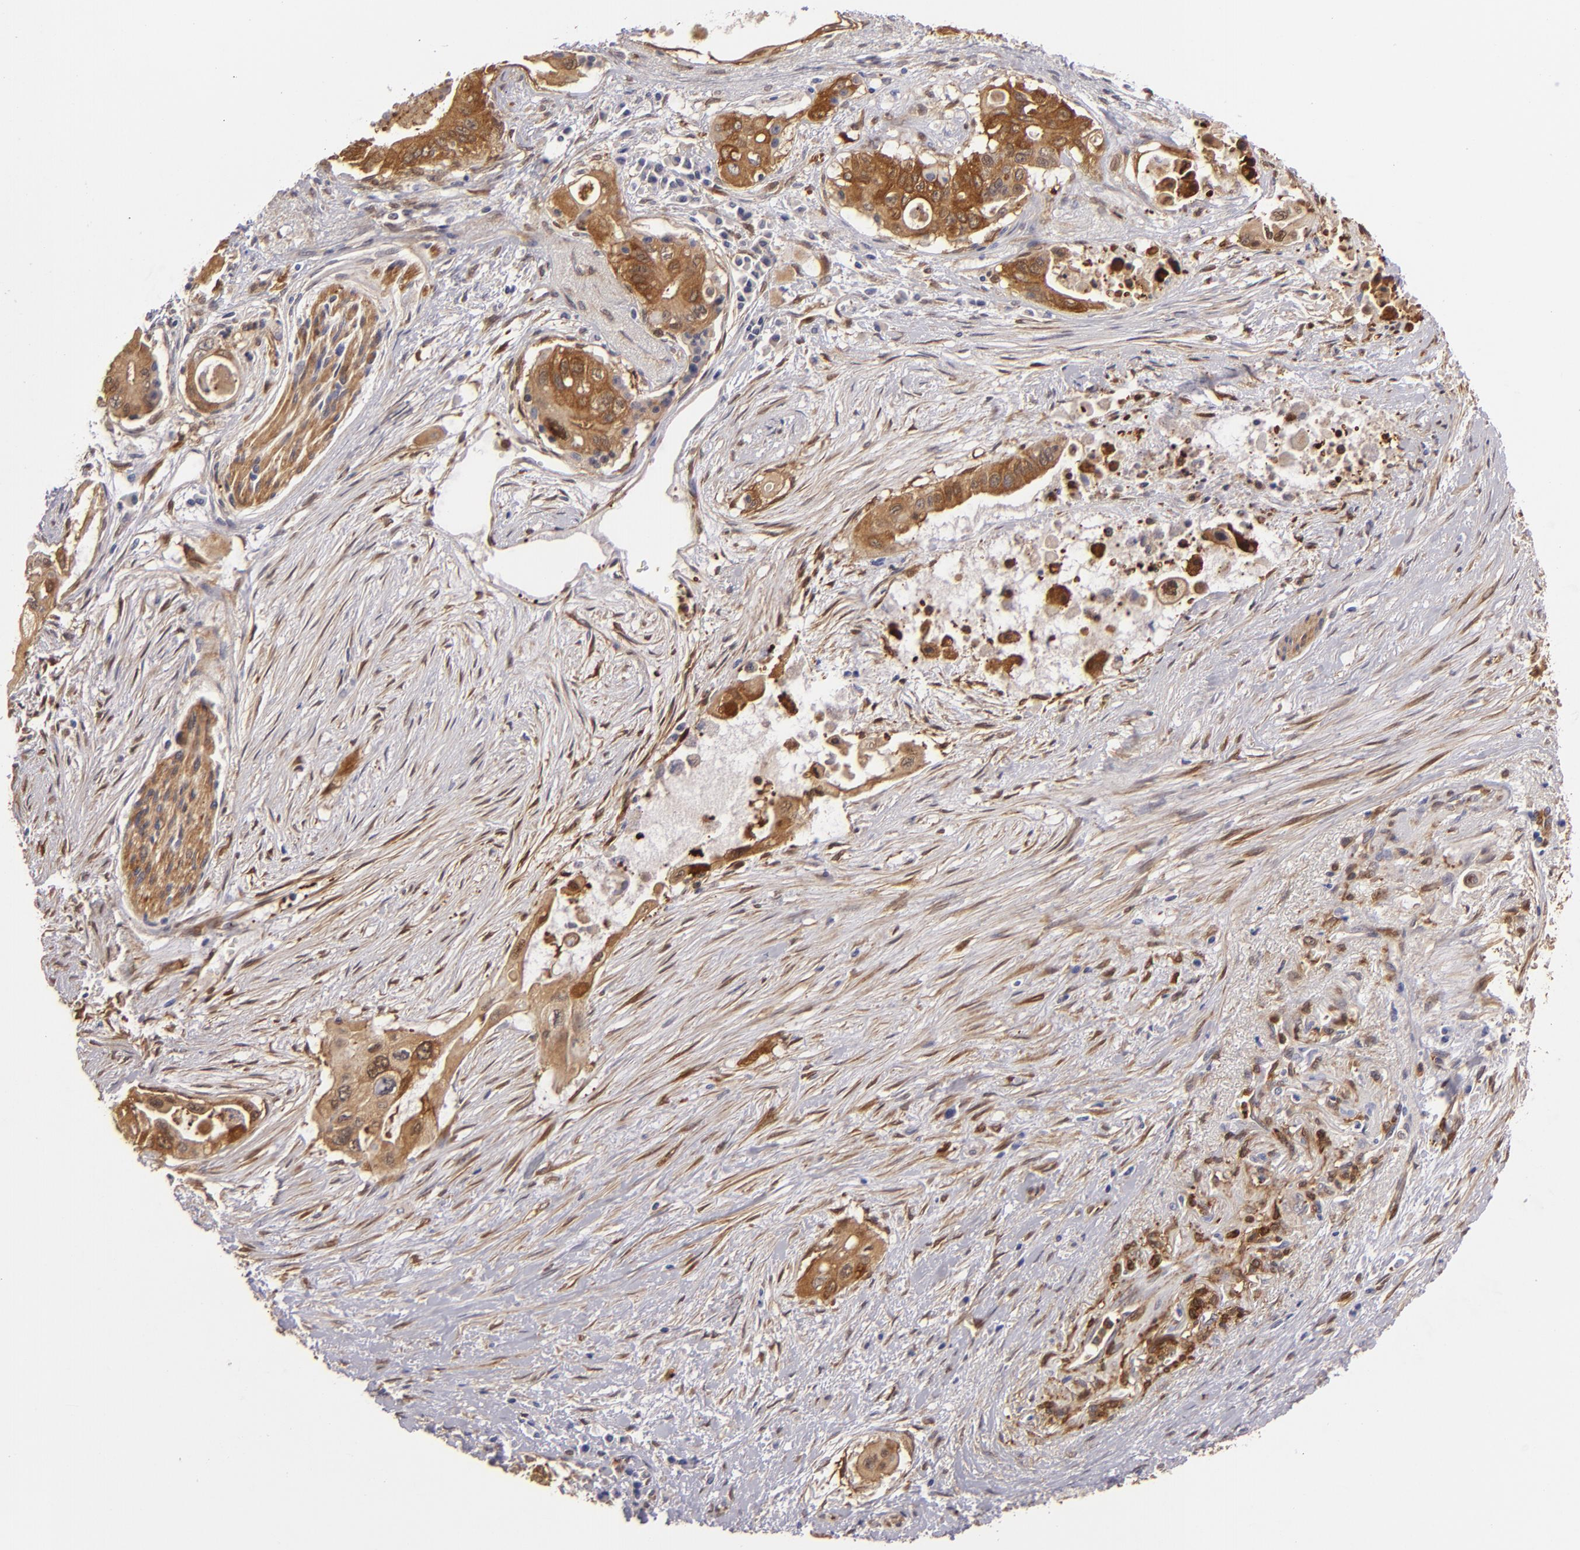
{"staining": {"intensity": "strong", "quantity": ">75%", "location": "cytoplasmic/membranous"}, "tissue": "pancreatic cancer", "cell_type": "Tumor cells", "image_type": "cancer", "snomed": [{"axis": "morphology", "description": "Adenocarcinoma, NOS"}, {"axis": "topography", "description": "Pancreas"}], "caption": "Tumor cells demonstrate high levels of strong cytoplasmic/membranous staining in approximately >75% of cells in human pancreatic cancer (adenocarcinoma). (DAB IHC, brown staining for protein, blue staining for nuclei).", "gene": "VCL", "patient": {"sex": "male", "age": 77}}